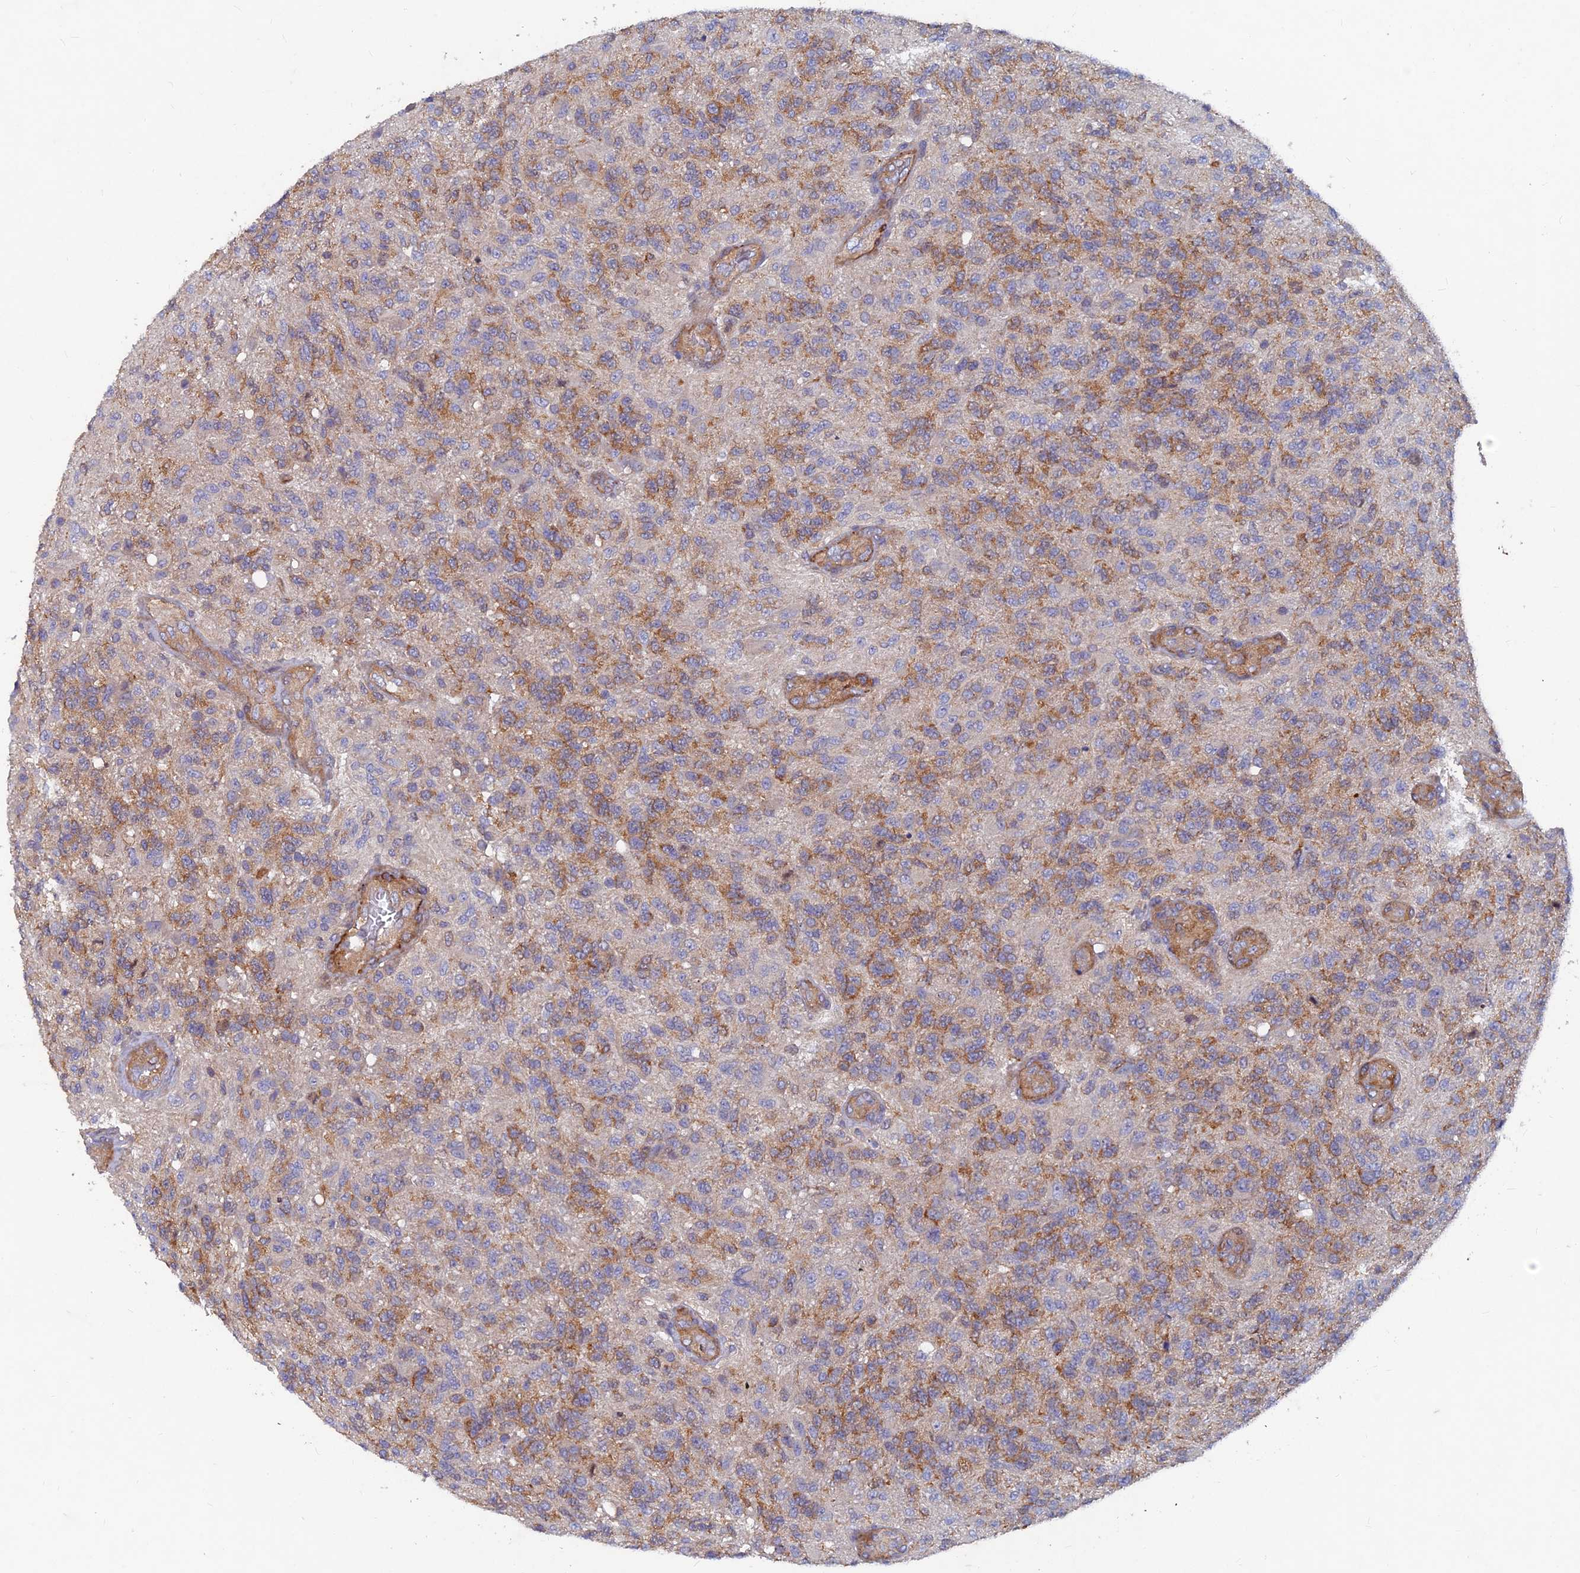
{"staining": {"intensity": "moderate", "quantity": ">75%", "location": "cytoplasmic/membranous"}, "tissue": "glioma", "cell_type": "Tumor cells", "image_type": "cancer", "snomed": [{"axis": "morphology", "description": "Glioma, malignant, High grade"}, {"axis": "topography", "description": "Brain"}], "caption": "Tumor cells exhibit medium levels of moderate cytoplasmic/membranous staining in about >75% of cells in glioma.", "gene": "NCAPG", "patient": {"sex": "male", "age": 56}}